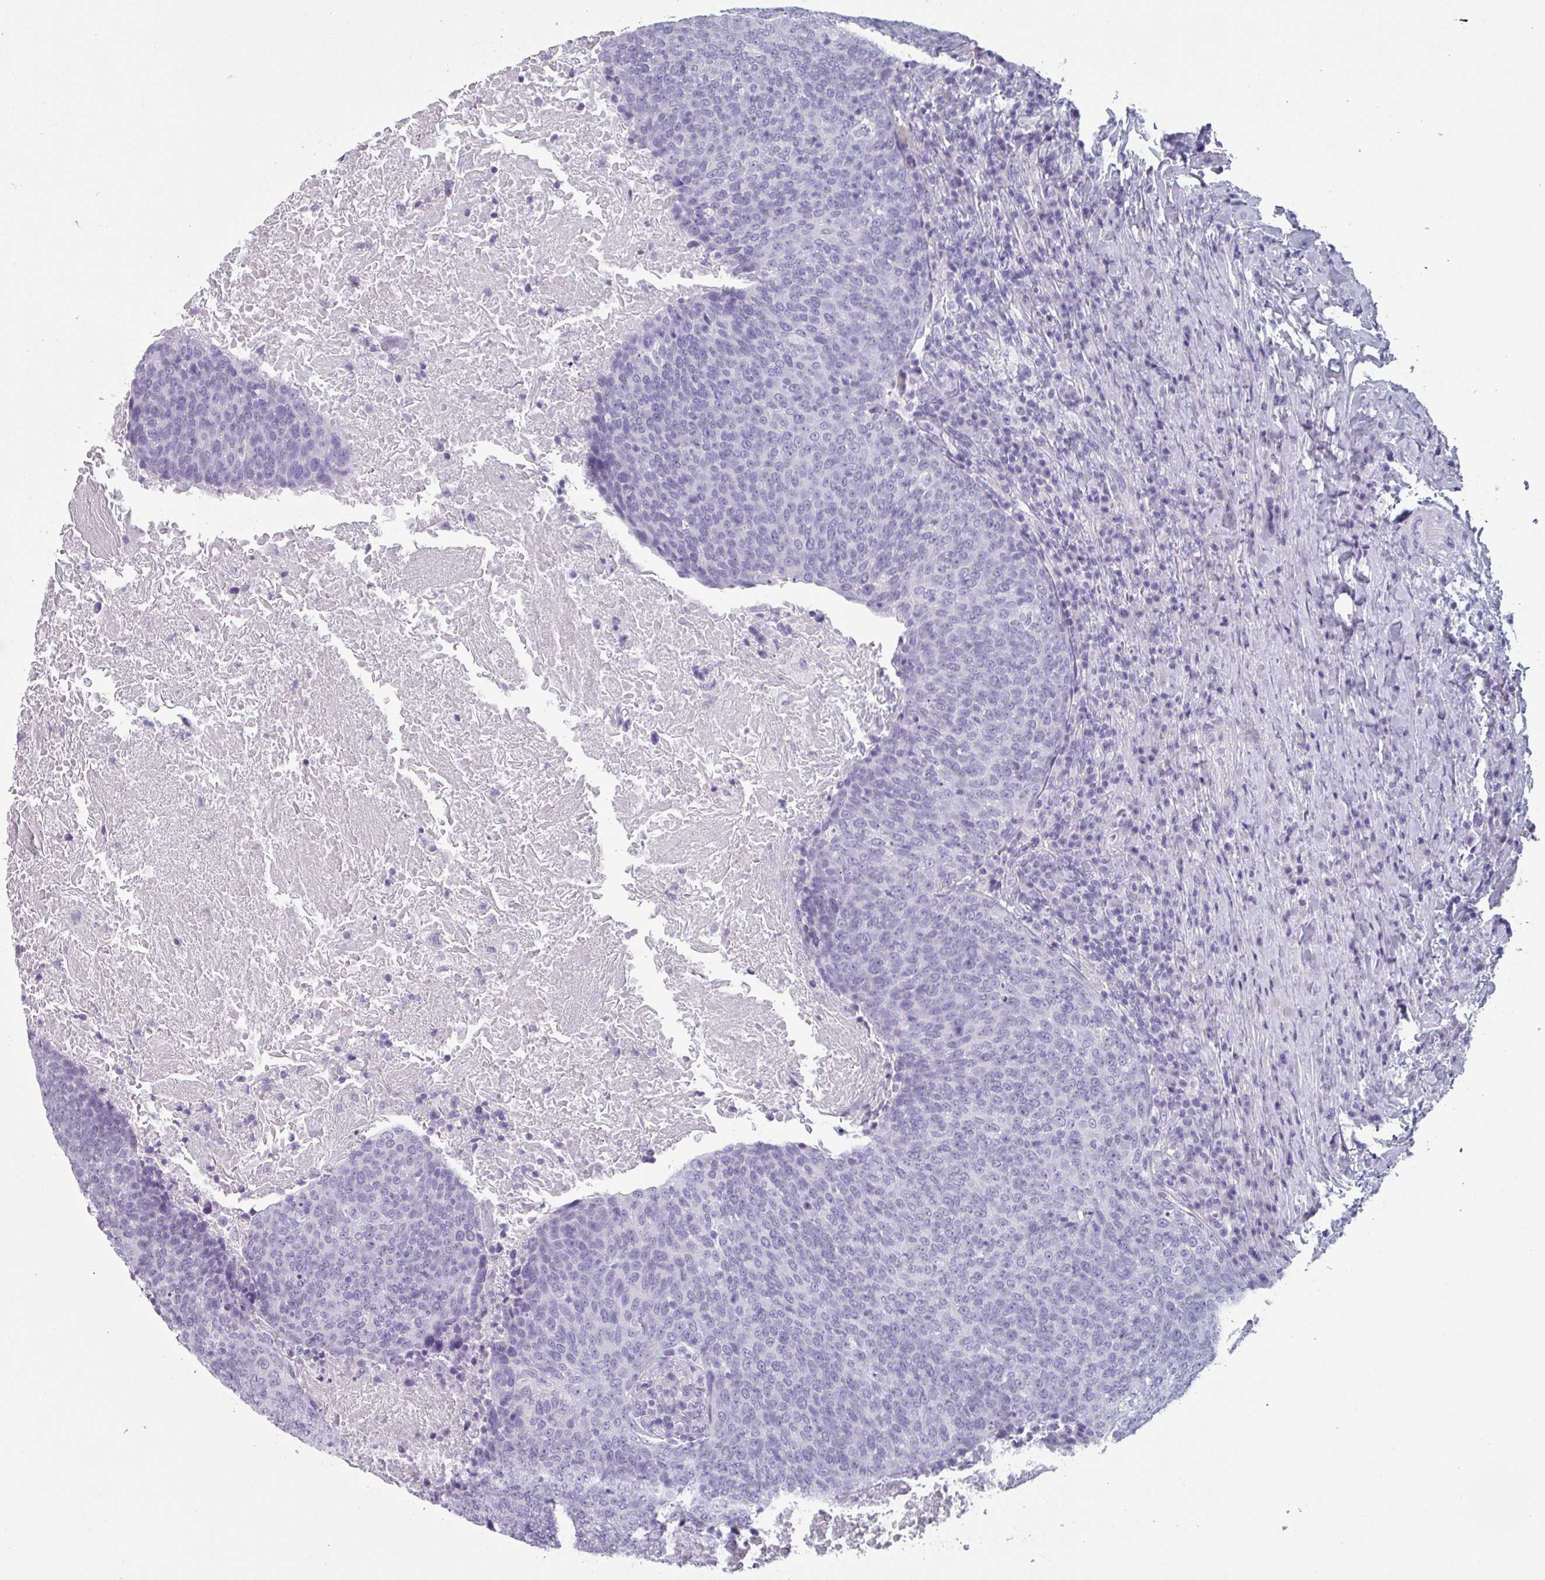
{"staining": {"intensity": "negative", "quantity": "none", "location": "none"}, "tissue": "head and neck cancer", "cell_type": "Tumor cells", "image_type": "cancer", "snomed": [{"axis": "morphology", "description": "Squamous cell carcinoma, NOS"}, {"axis": "morphology", "description": "Squamous cell carcinoma, metastatic, NOS"}, {"axis": "topography", "description": "Lymph node"}, {"axis": "topography", "description": "Head-Neck"}], "caption": "An image of human metastatic squamous cell carcinoma (head and neck) is negative for staining in tumor cells.", "gene": "SLC35G2", "patient": {"sex": "male", "age": 62}}